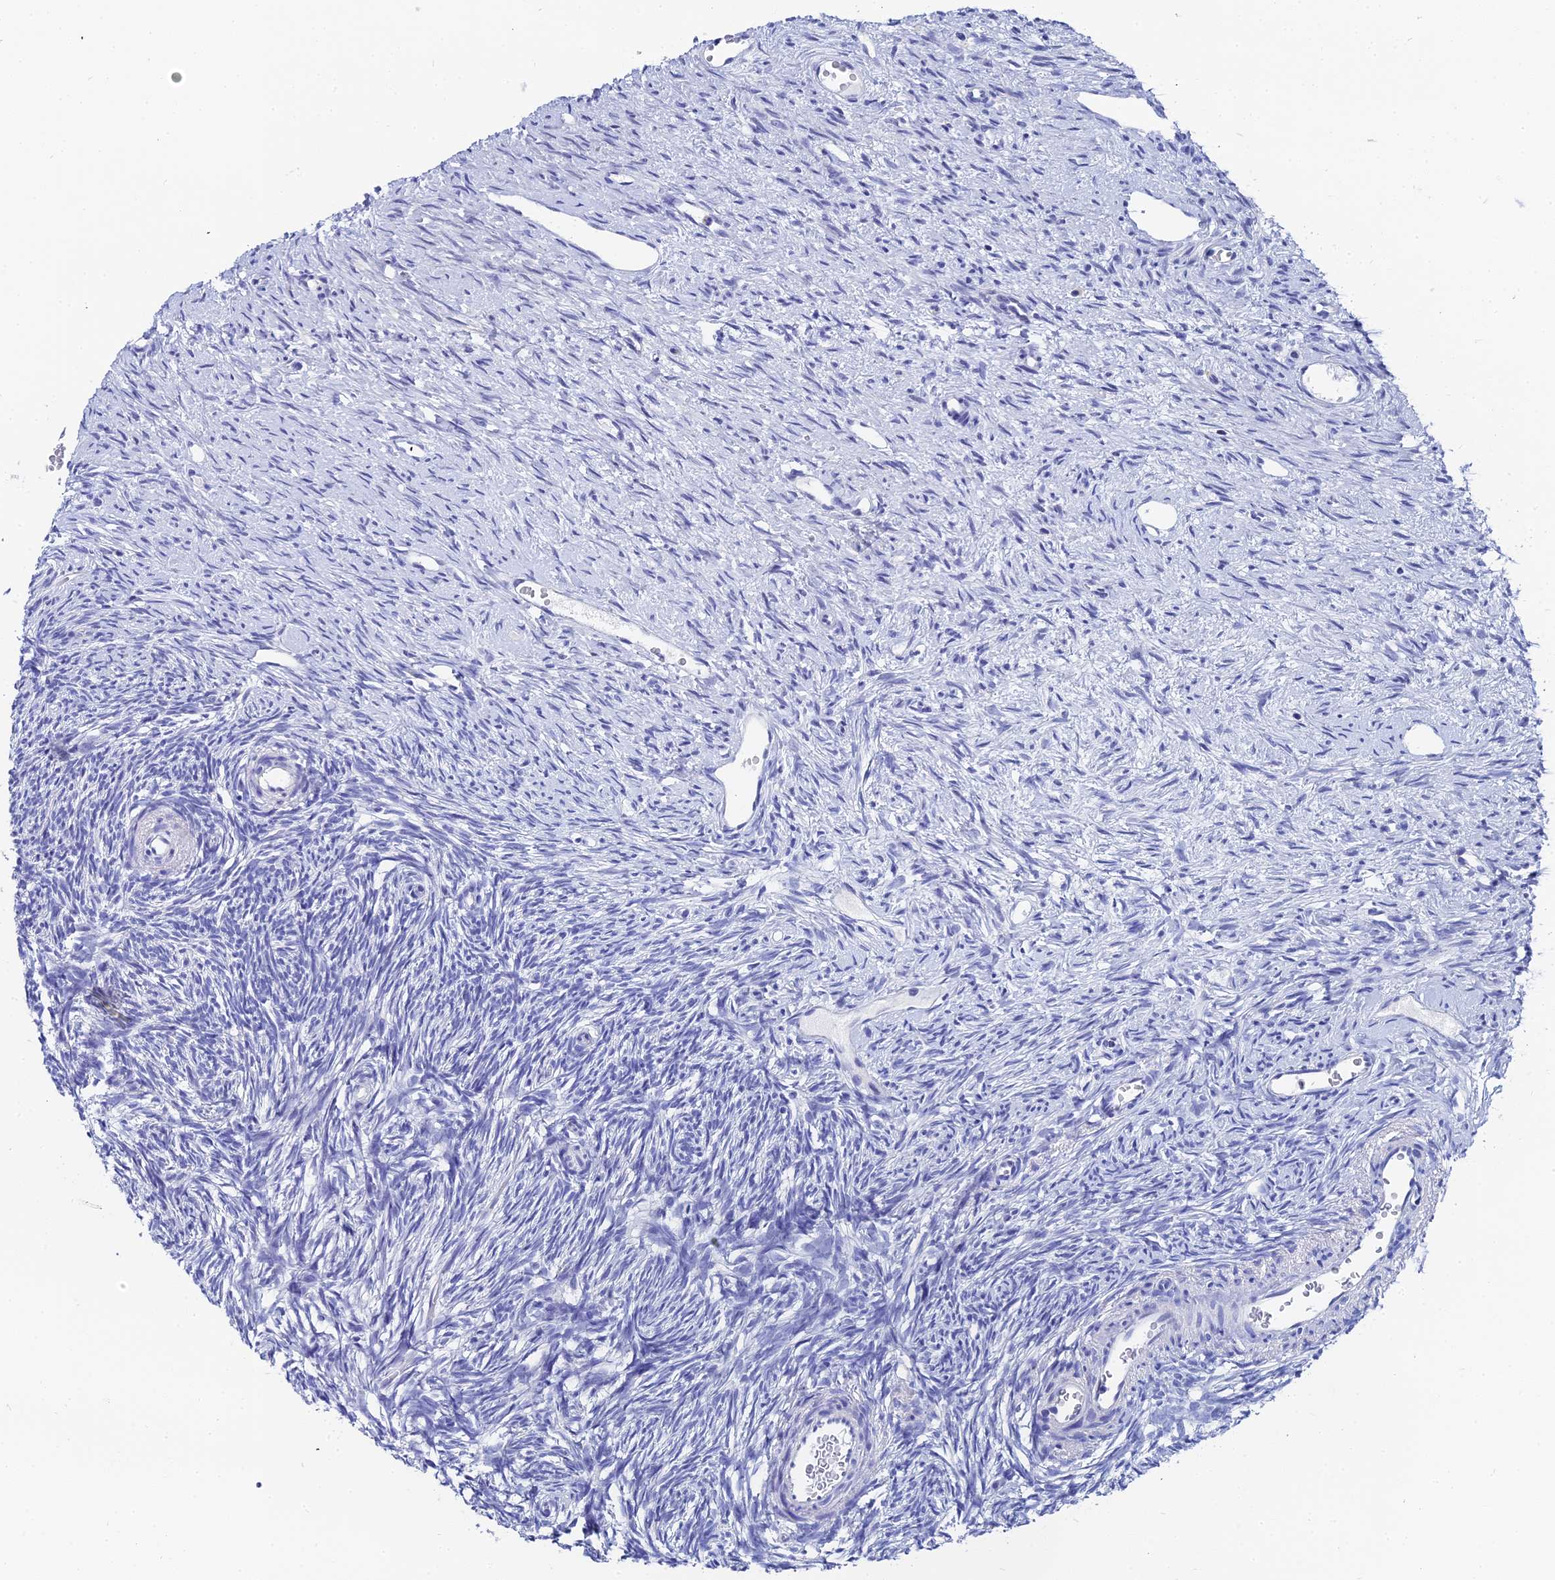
{"staining": {"intensity": "negative", "quantity": "none", "location": "none"}, "tissue": "ovary", "cell_type": "Ovarian stroma cells", "image_type": "normal", "snomed": [{"axis": "morphology", "description": "Normal tissue, NOS"}, {"axis": "topography", "description": "Ovary"}], "caption": "High magnification brightfield microscopy of unremarkable ovary stained with DAB (brown) and counterstained with hematoxylin (blue): ovarian stroma cells show no significant positivity.", "gene": "OCM2", "patient": {"sex": "female", "age": 51}}